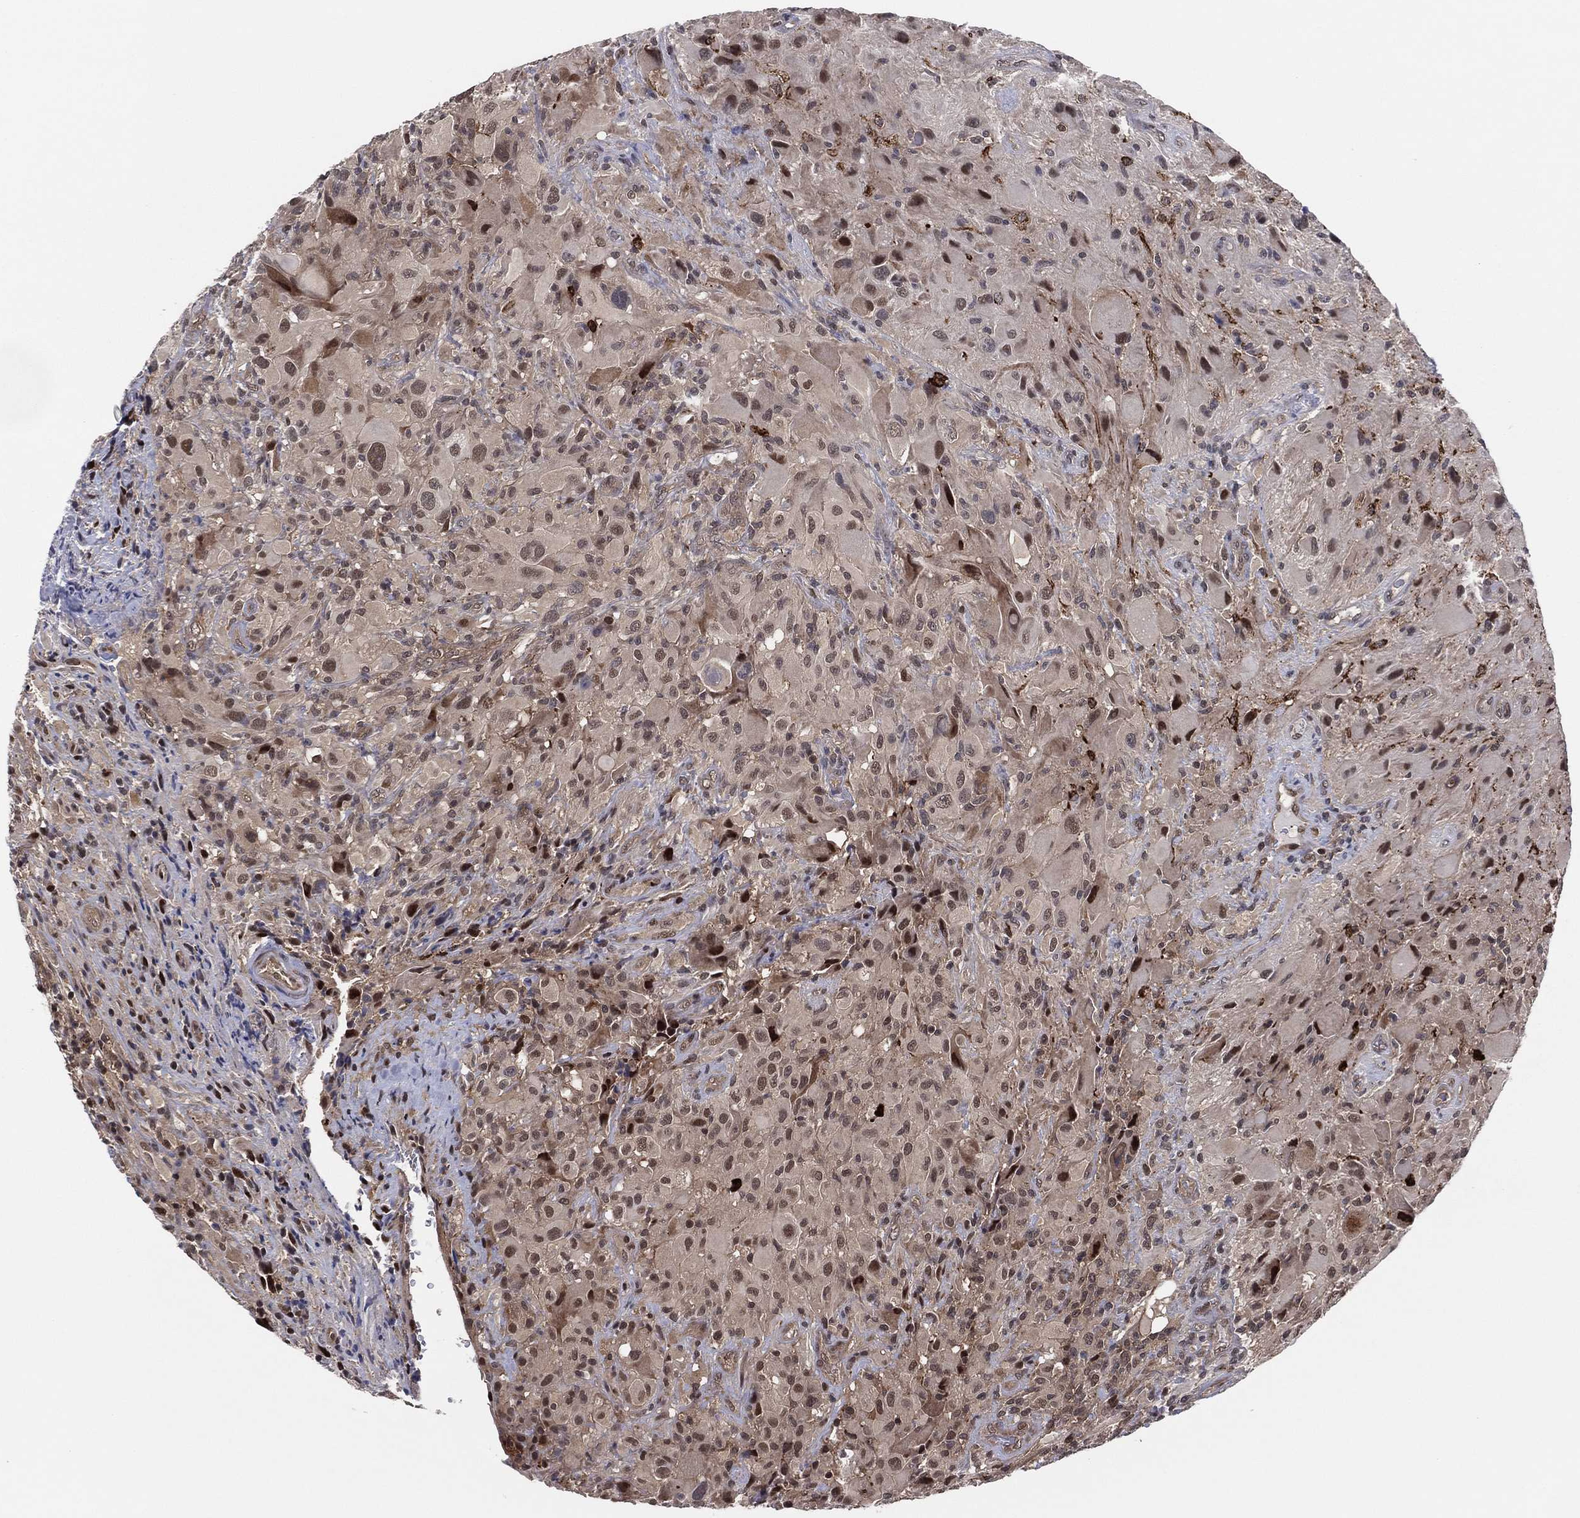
{"staining": {"intensity": "moderate", "quantity": "<25%", "location": "cytoplasmic/membranous,nuclear"}, "tissue": "glioma", "cell_type": "Tumor cells", "image_type": "cancer", "snomed": [{"axis": "morphology", "description": "Glioma, malignant, High grade"}, {"axis": "topography", "description": "Cerebral cortex"}], "caption": "IHC staining of glioma, which displays low levels of moderate cytoplasmic/membranous and nuclear staining in about <25% of tumor cells indicating moderate cytoplasmic/membranous and nuclear protein staining. The staining was performed using DAB (3,3'-diaminobenzidine) (brown) for protein detection and nuclei were counterstained in hematoxylin (blue).", "gene": "ICOSLG", "patient": {"sex": "male", "age": 35}}